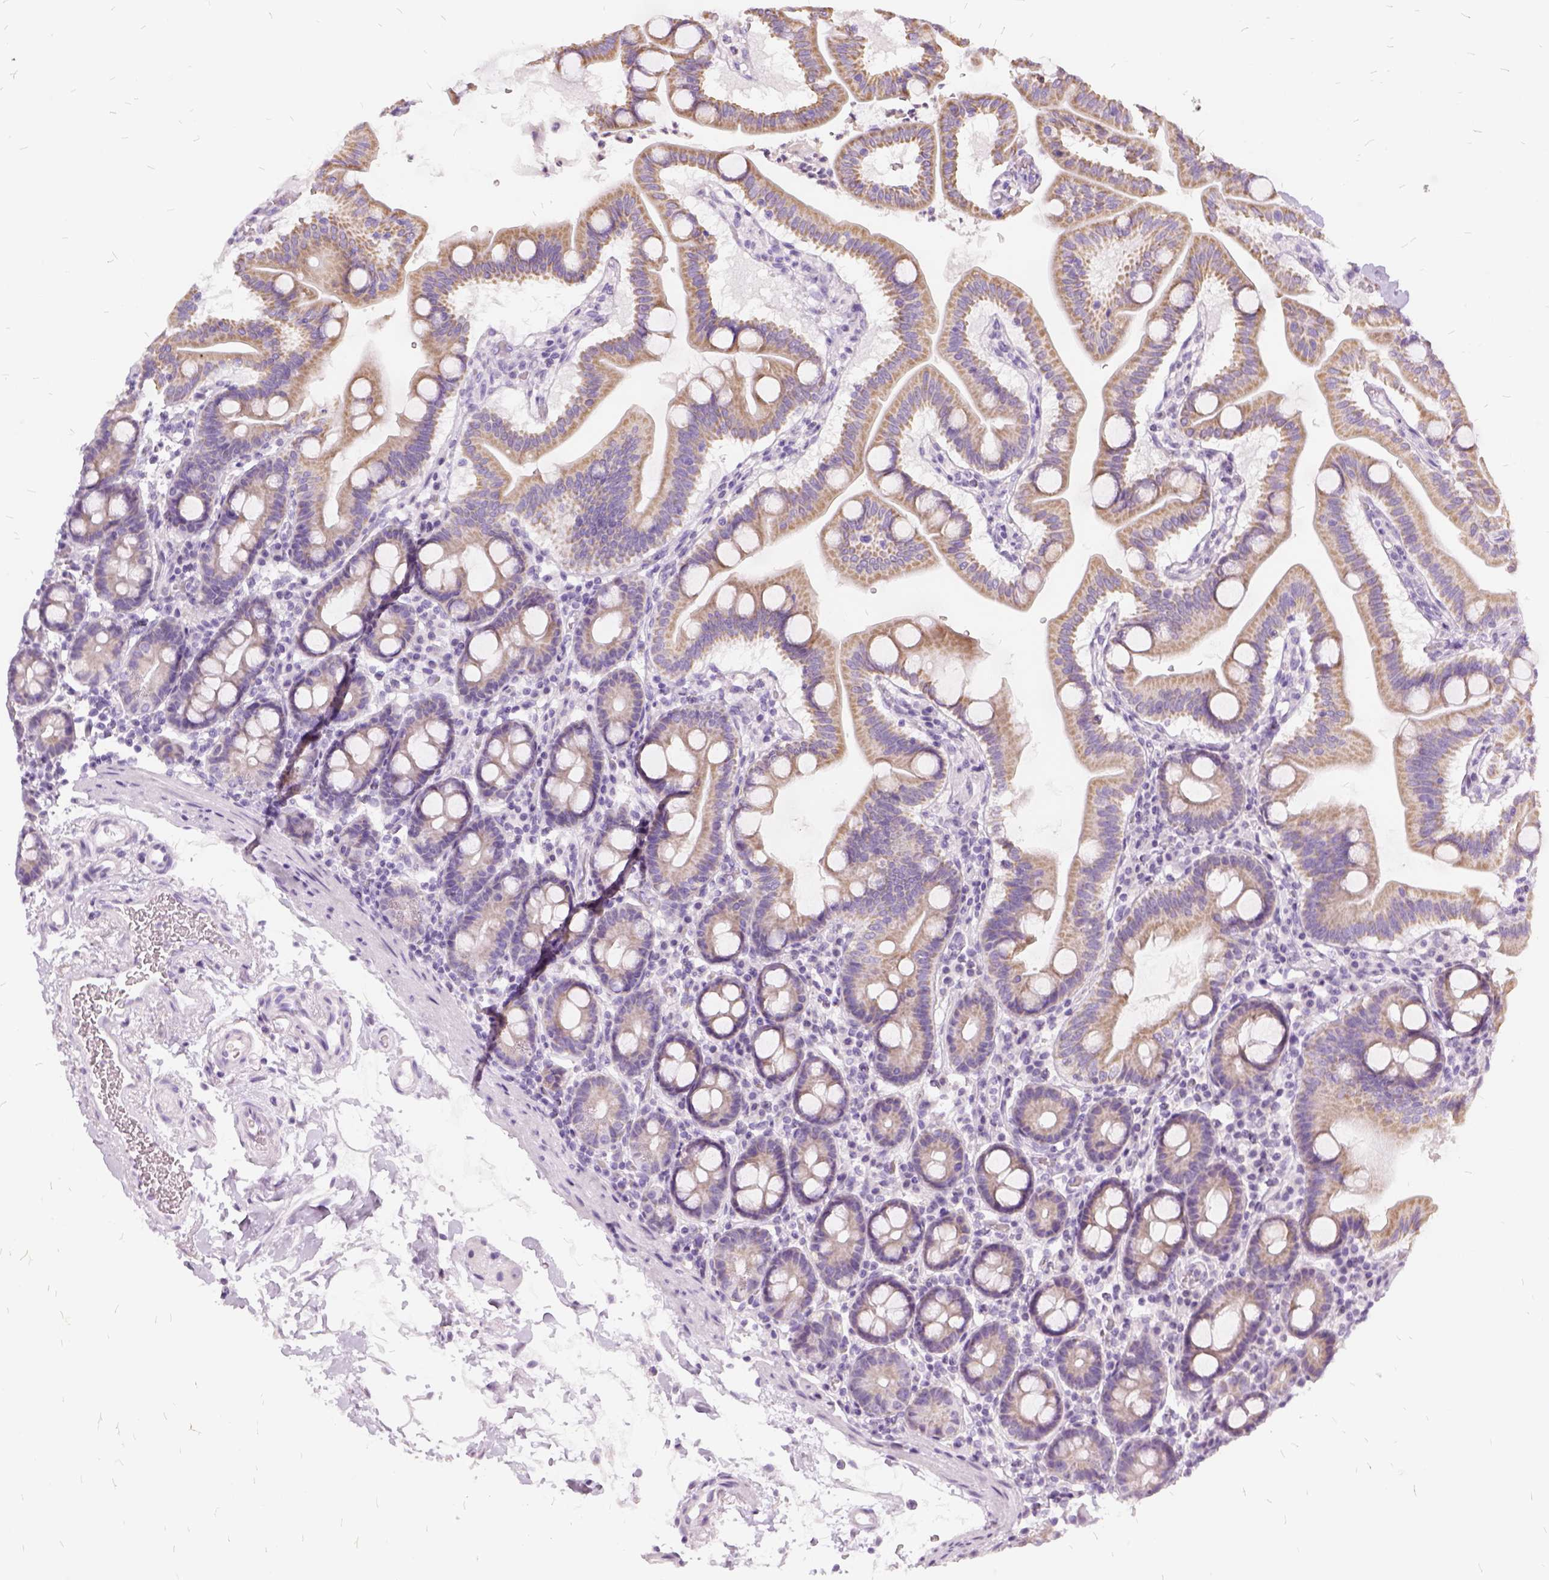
{"staining": {"intensity": "weak", "quantity": ">75%", "location": "cytoplasmic/membranous"}, "tissue": "duodenum", "cell_type": "Glandular cells", "image_type": "normal", "snomed": [{"axis": "morphology", "description": "Normal tissue, NOS"}, {"axis": "topography", "description": "Pancreas"}, {"axis": "topography", "description": "Duodenum"}], "caption": "Protein positivity by IHC shows weak cytoplasmic/membranous expression in about >75% of glandular cells in benign duodenum.", "gene": "FDX1", "patient": {"sex": "male", "age": 59}}